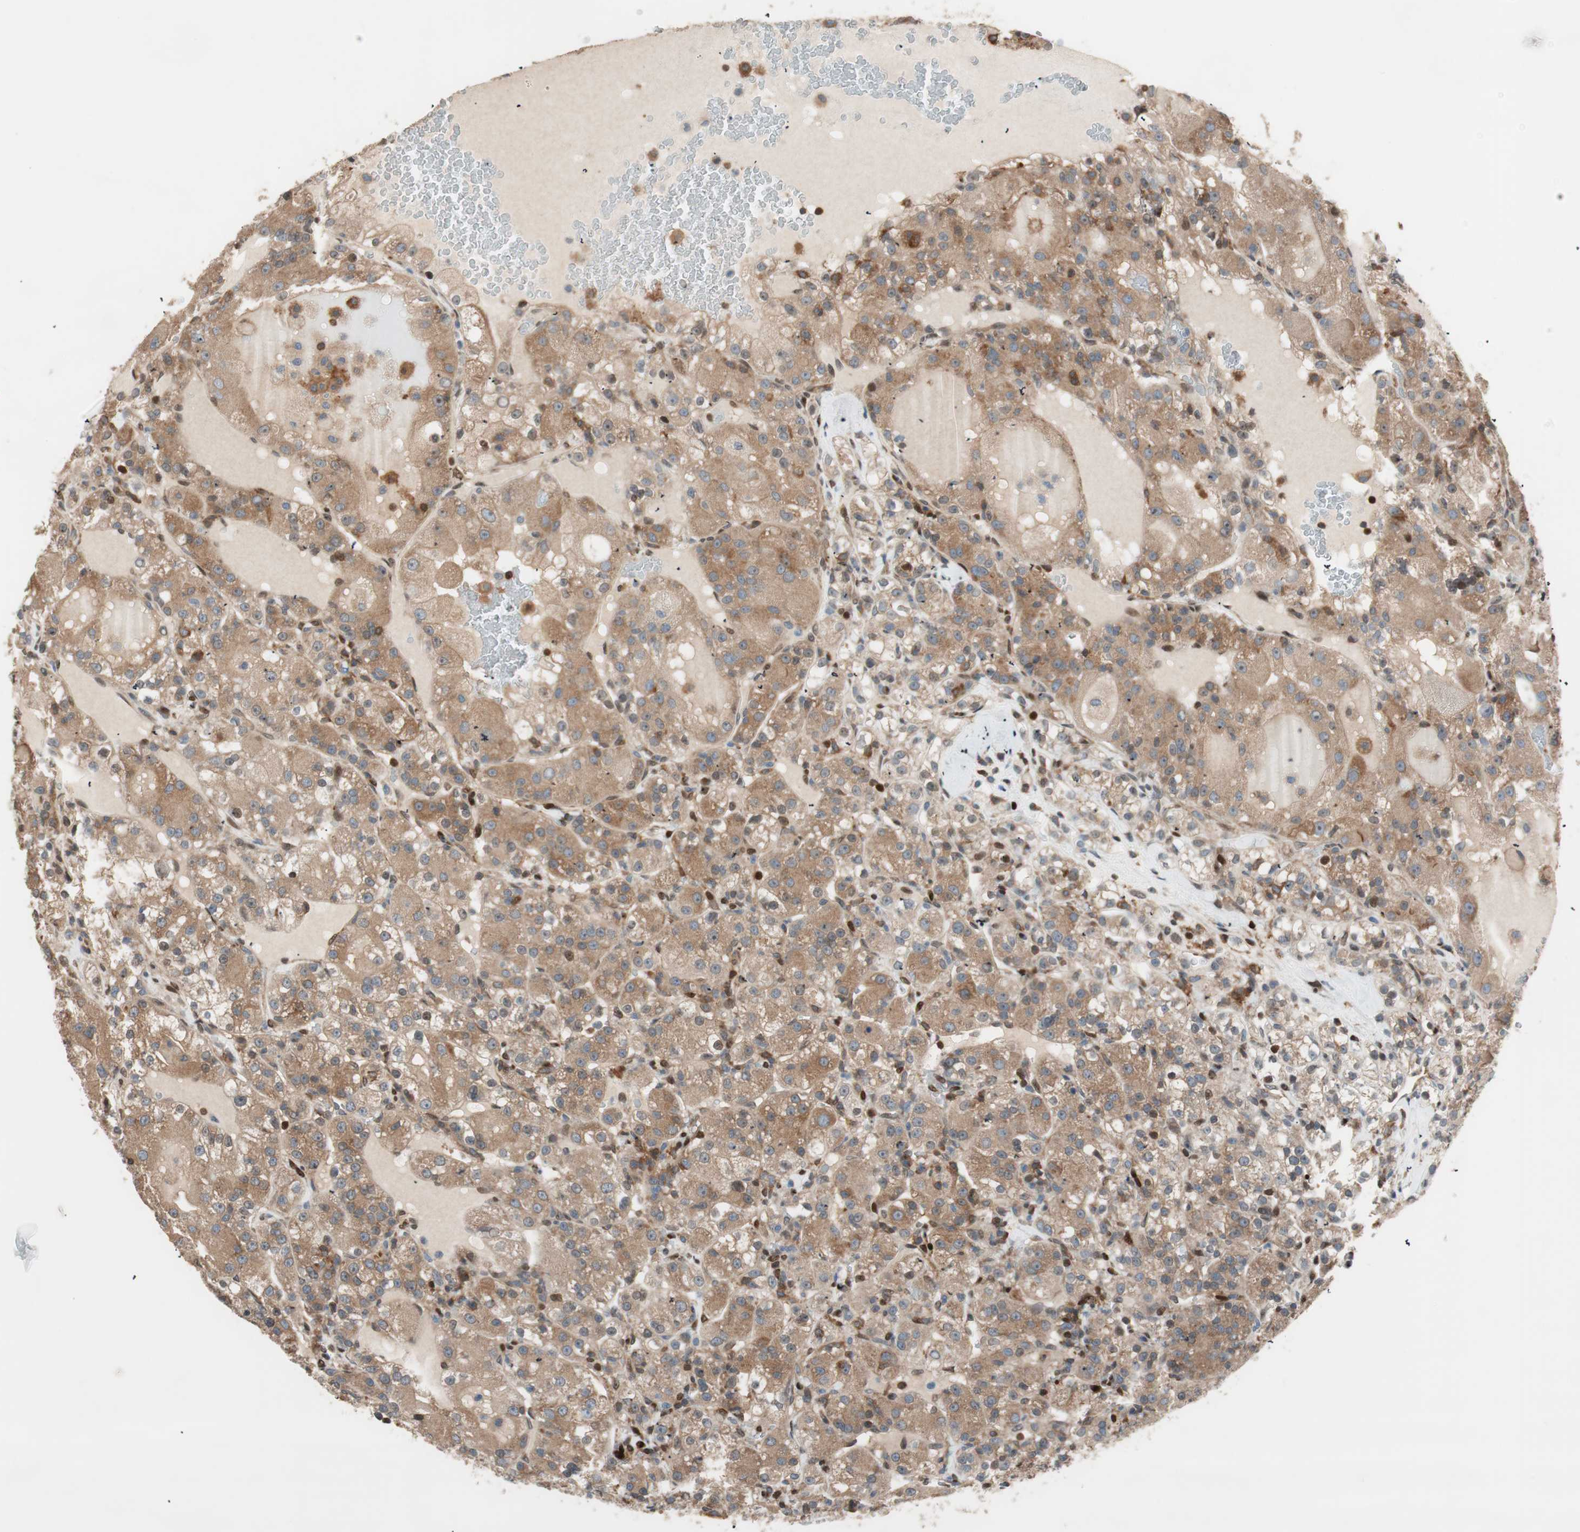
{"staining": {"intensity": "moderate", "quantity": ">75%", "location": "cytoplasmic/membranous"}, "tissue": "renal cancer", "cell_type": "Tumor cells", "image_type": "cancer", "snomed": [{"axis": "morphology", "description": "Normal tissue, NOS"}, {"axis": "morphology", "description": "Adenocarcinoma, NOS"}, {"axis": "topography", "description": "Kidney"}], "caption": "This micrograph reveals immunohistochemistry staining of human renal adenocarcinoma, with medium moderate cytoplasmic/membranous expression in about >75% of tumor cells.", "gene": "BIN1", "patient": {"sex": "male", "age": 61}}